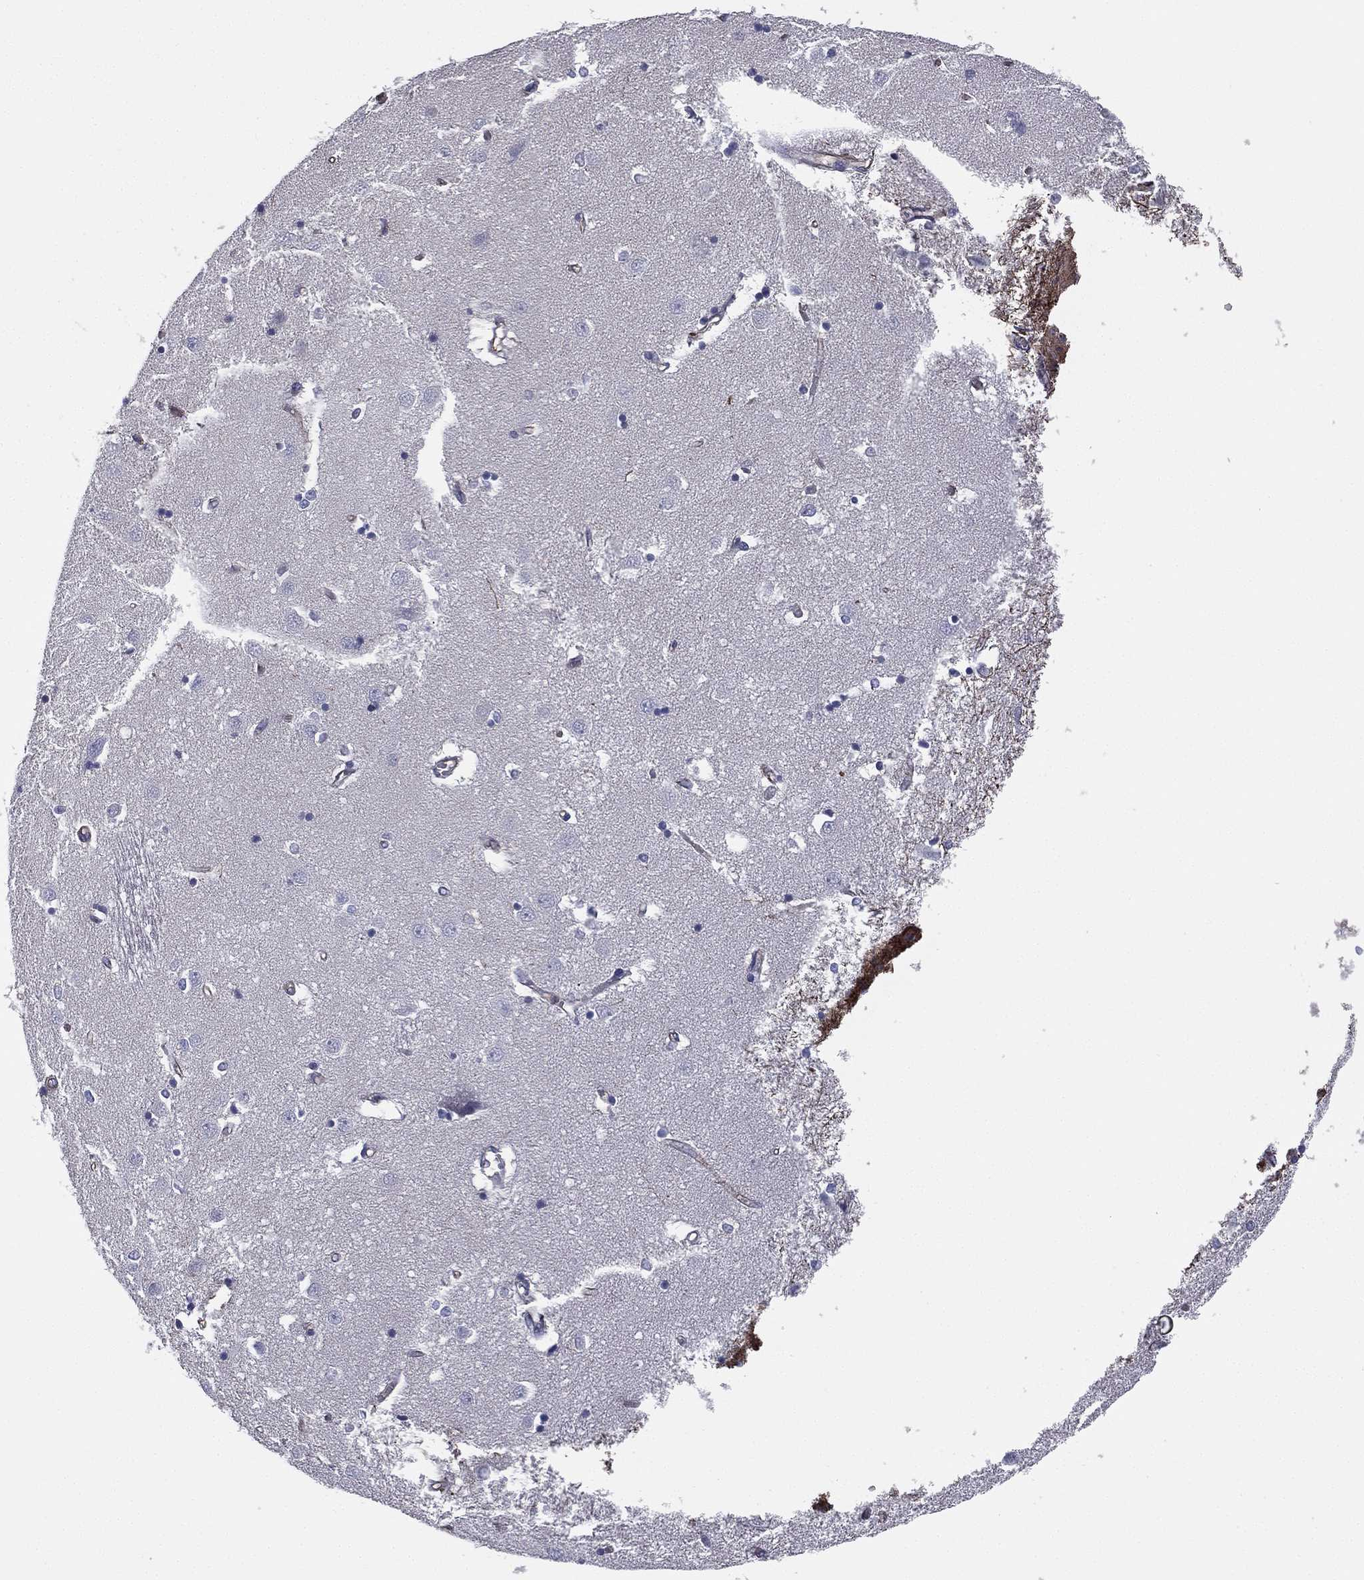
{"staining": {"intensity": "negative", "quantity": "none", "location": "none"}, "tissue": "caudate", "cell_type": "Glial cells", "image_type": "normal", "snomed": [{"axis": "morphology", "description": "Normal tissue, NOS"}, {"axis": "topography", "description": "Lateral ventricle wall"}], "caption": "High magnification brightfield microscopy of benign caudate stained with DAB (brown) and counterstained with hematoxylin (blue): glial cells show no significant positivity. (DAB (3,3'-diaminobenzidine) IHC, high magnification).", "gene": "SCUBE1", "patient": {"sex": "male", "age": 54}}